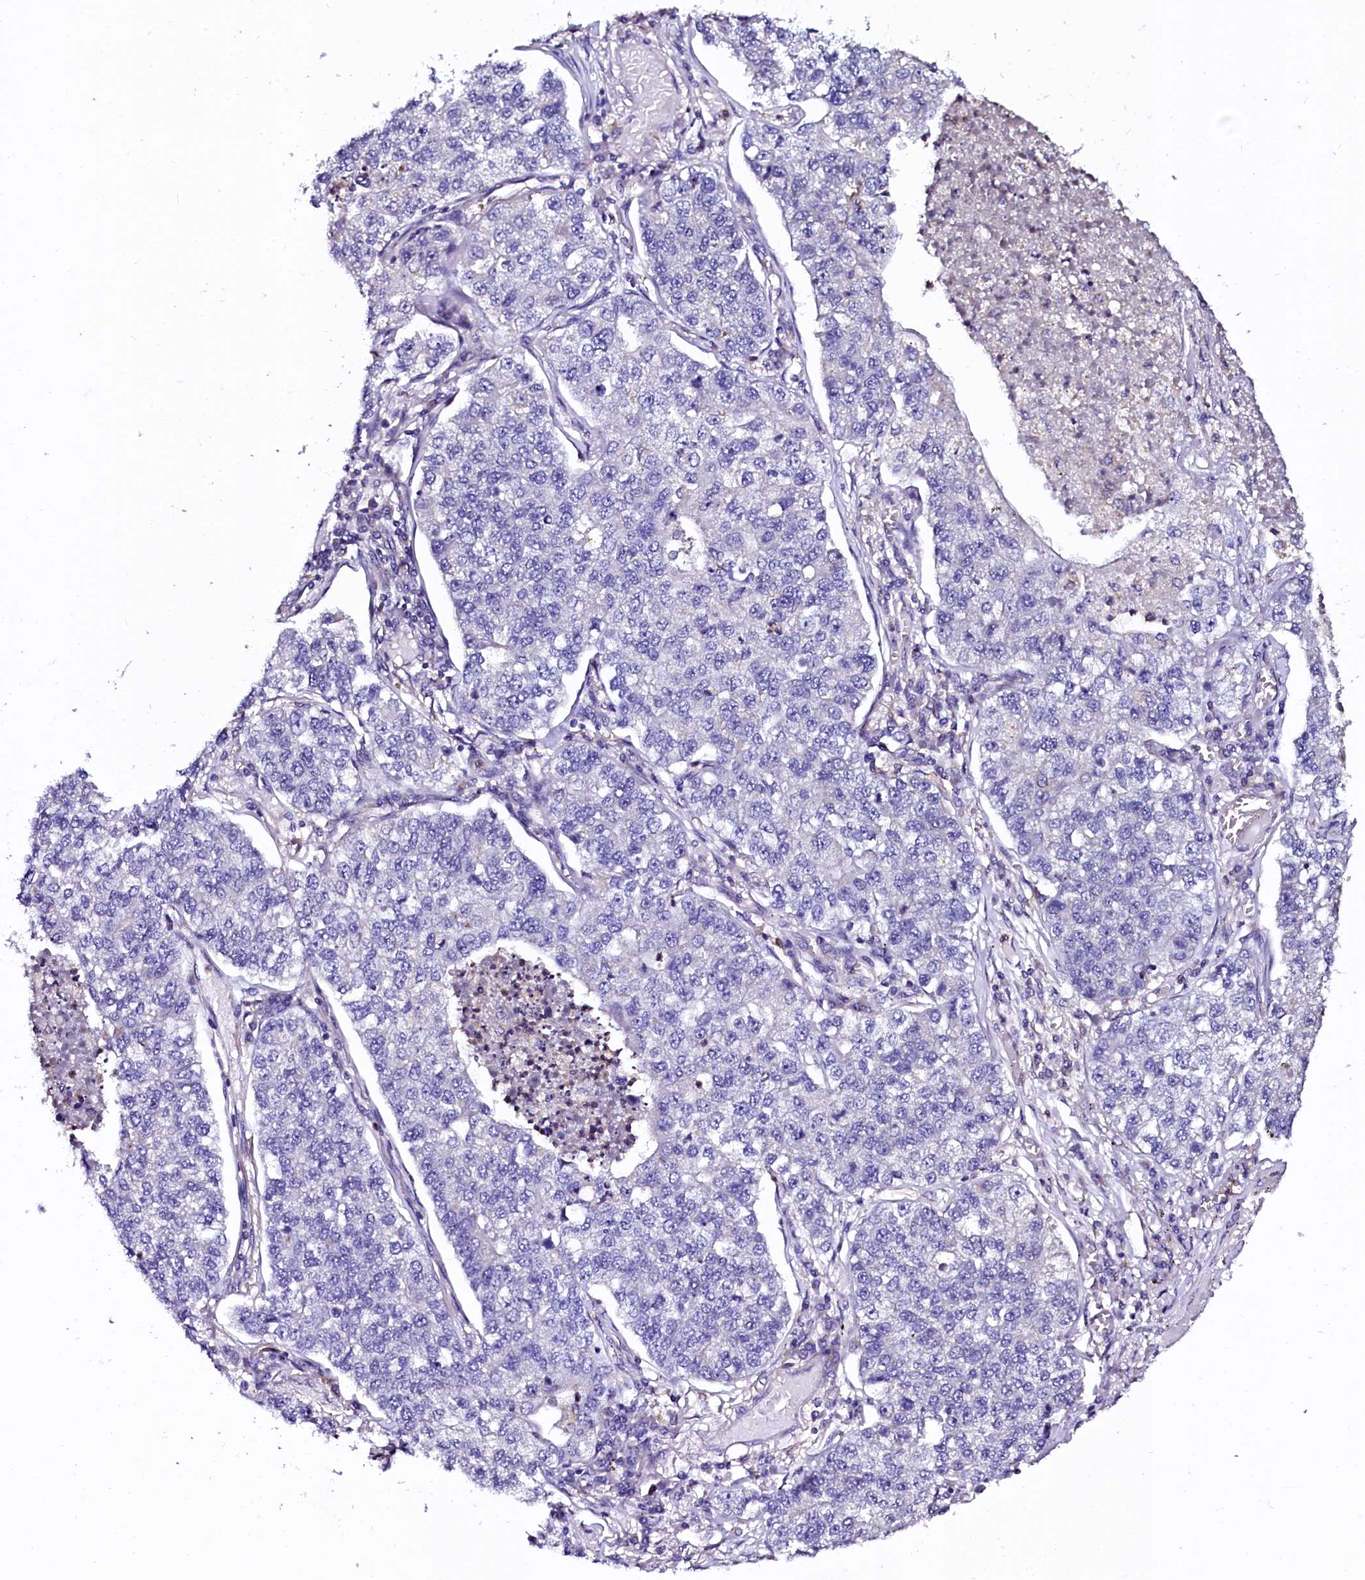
{"staining": {"intensity": "negative", "quantity": "none", "location": "none"}, "tissue": "lung cancer", "cell_type": "Tumor cells", "image_type": "cancer", "snomed": [{"axis": "morphology", "description": "Adenocarcinoma, NOS"}, {"axis": "topography", "description": "Lung"}], "caption": "Tumor cells show no significant positivity in lung cancer (adenocarcinoma). (DAB IHC with hematoxylin counter stain).", "gene": "OTOL1", "patient": {"sex": "male", "age": 49}}